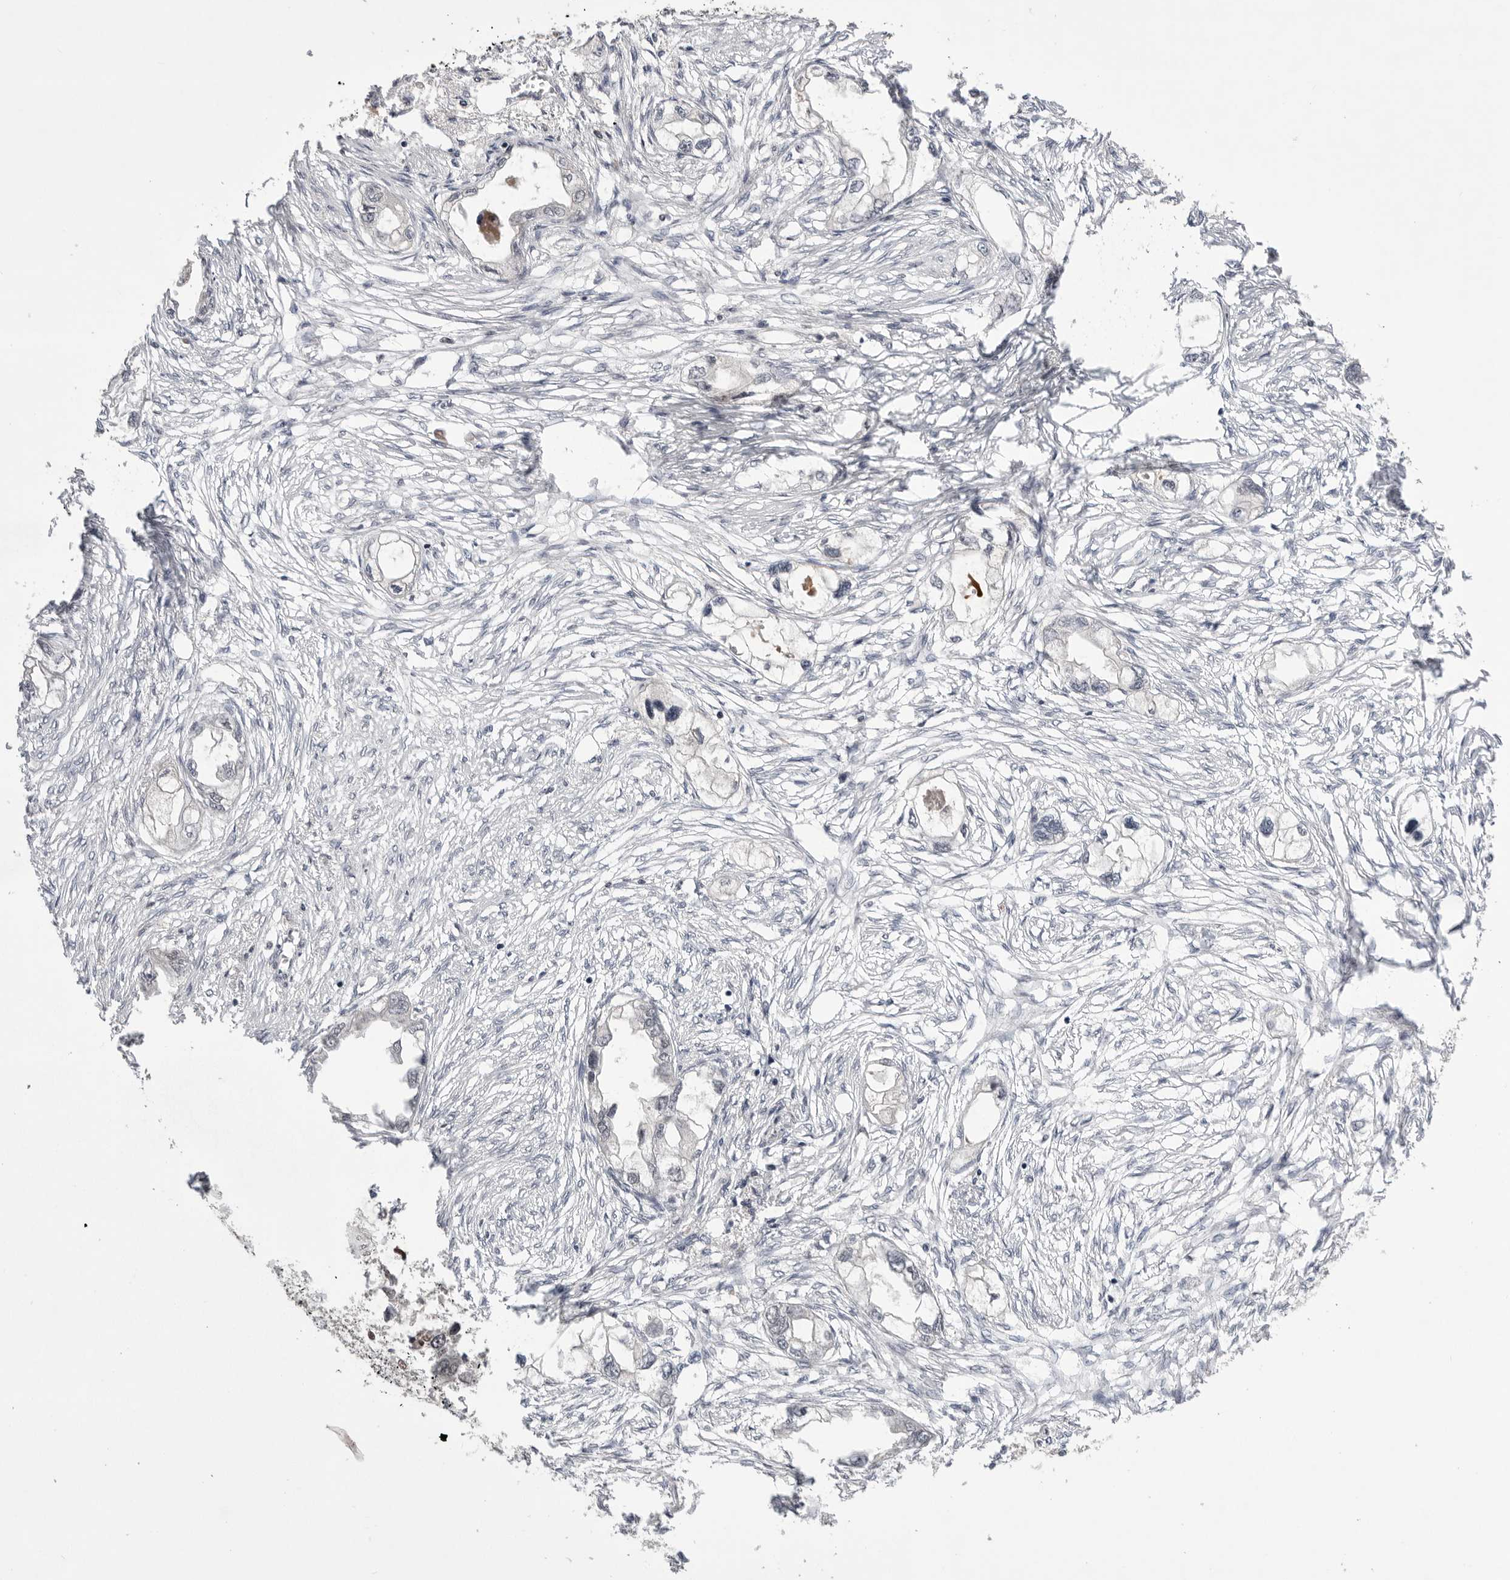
{"staining": {"intensity": "negative", "quantity": "none", "location": "none"}, "tissue": "endometrial cancer", "cell_type": "Tumor cells", "image_type": "cancer", "snomed": [{"axis": "morphology", "description": "Adenocarcinoma, NOS"}, {"axis": "morphology", "description": "Adenocarcinoma, metastatic, NOS"}, {"axis": "topography", "description": "Adipose tissue"}, {"axis": "topography", "description": "Endometrium"}], "caption": "Human adenocarcinoma (endometrial) stained for a protein using IHC demonstrates no positivity in tumor cells.", "gene": "POU5F1", "patient": {"sex": "female", "age": 67}}